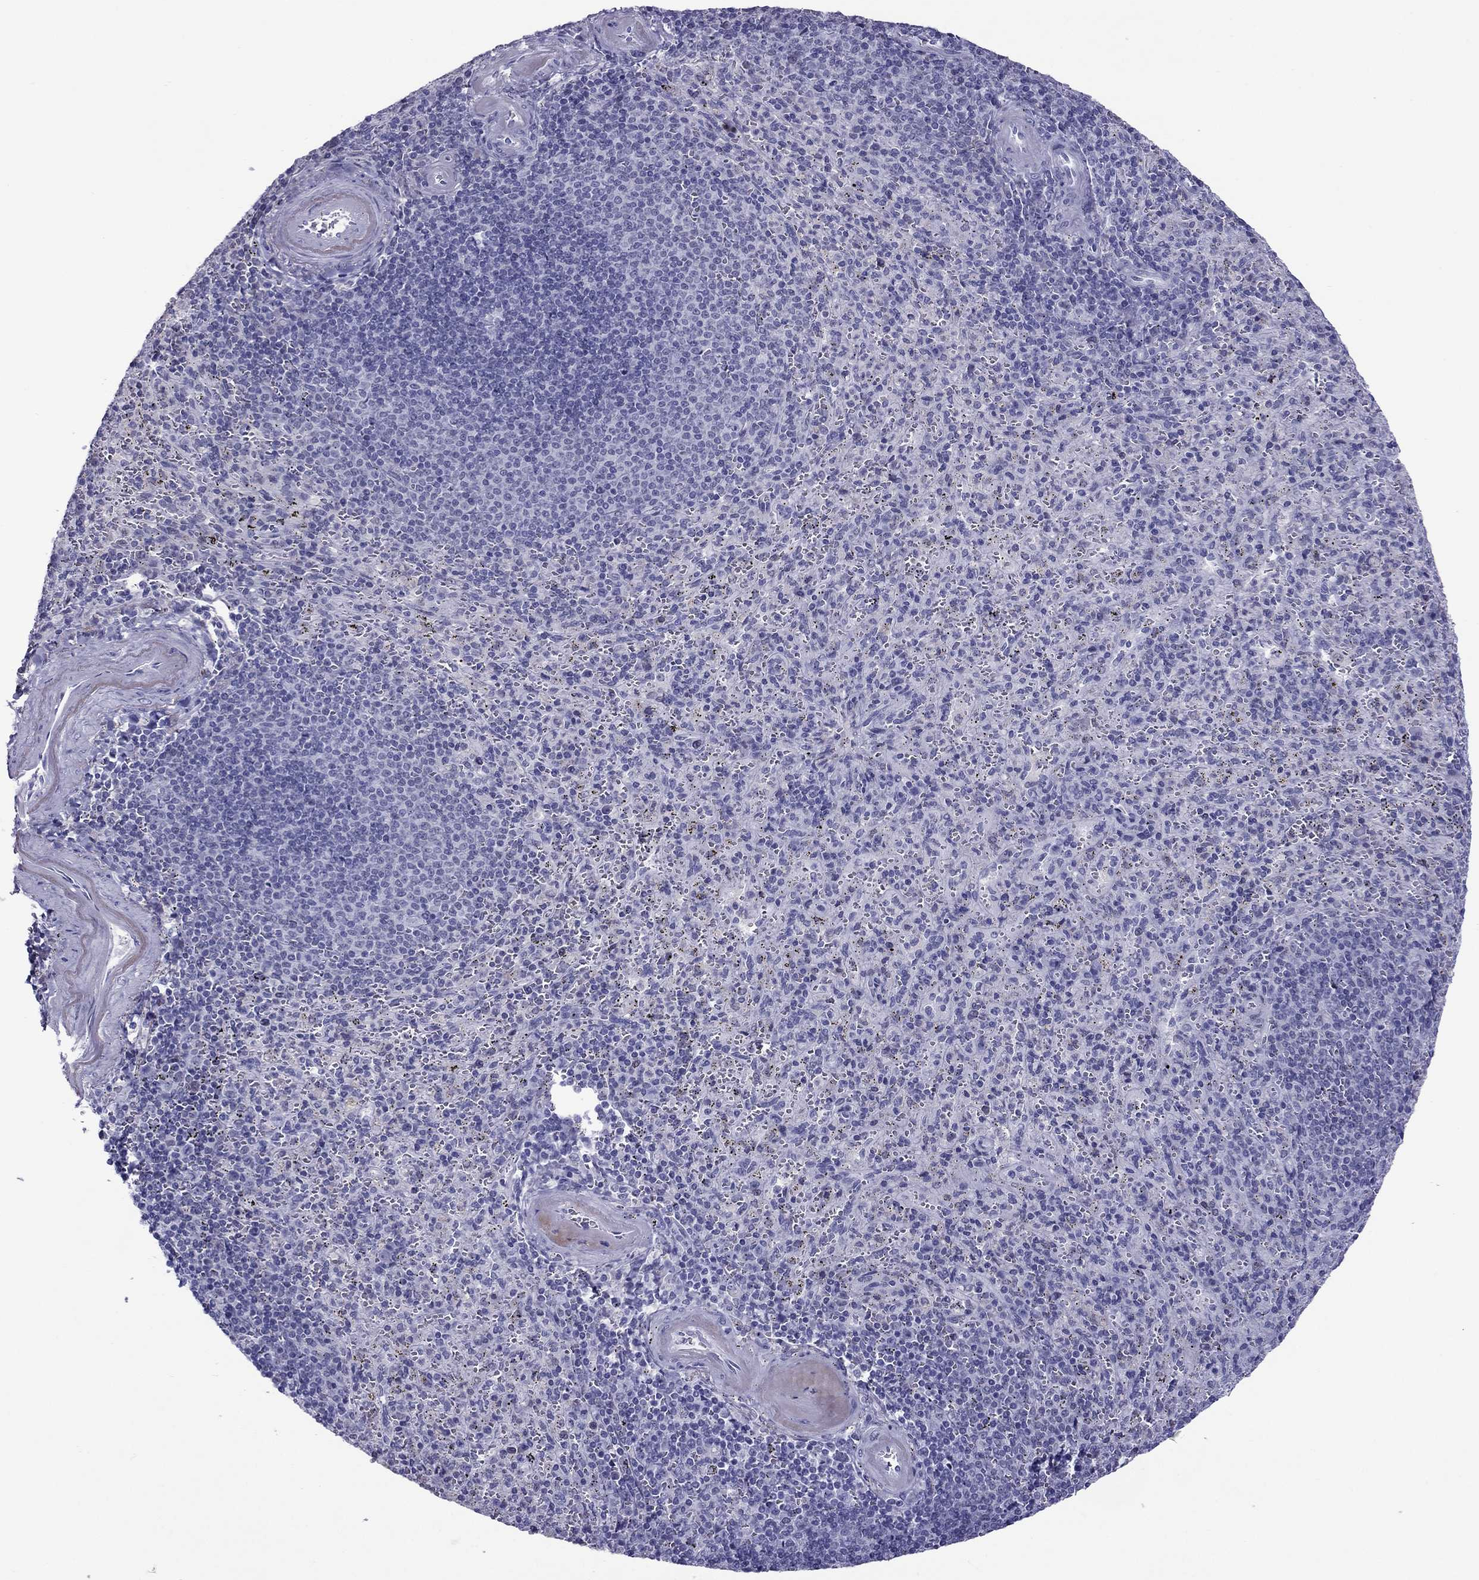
{"staining": {"intensity": "negative", "quantity": "none", "location": "none"}, "tissue": "spleen", "cell_type": "Cells in red pulp", "image_type": "normal", "snomed": [{"axis": "morphology", "description": "Normal tissue, NOS"}, {"axis": "topography", "description": "Spleen"}], "caption": "DAB (3,3'-diaminobenzidine) immunohistochemical staining of unremarkable spleen shows no significant staining in cells in red pulp.", "gene": "MYLK3", "patient": {"sex": "male", "age": 57}}